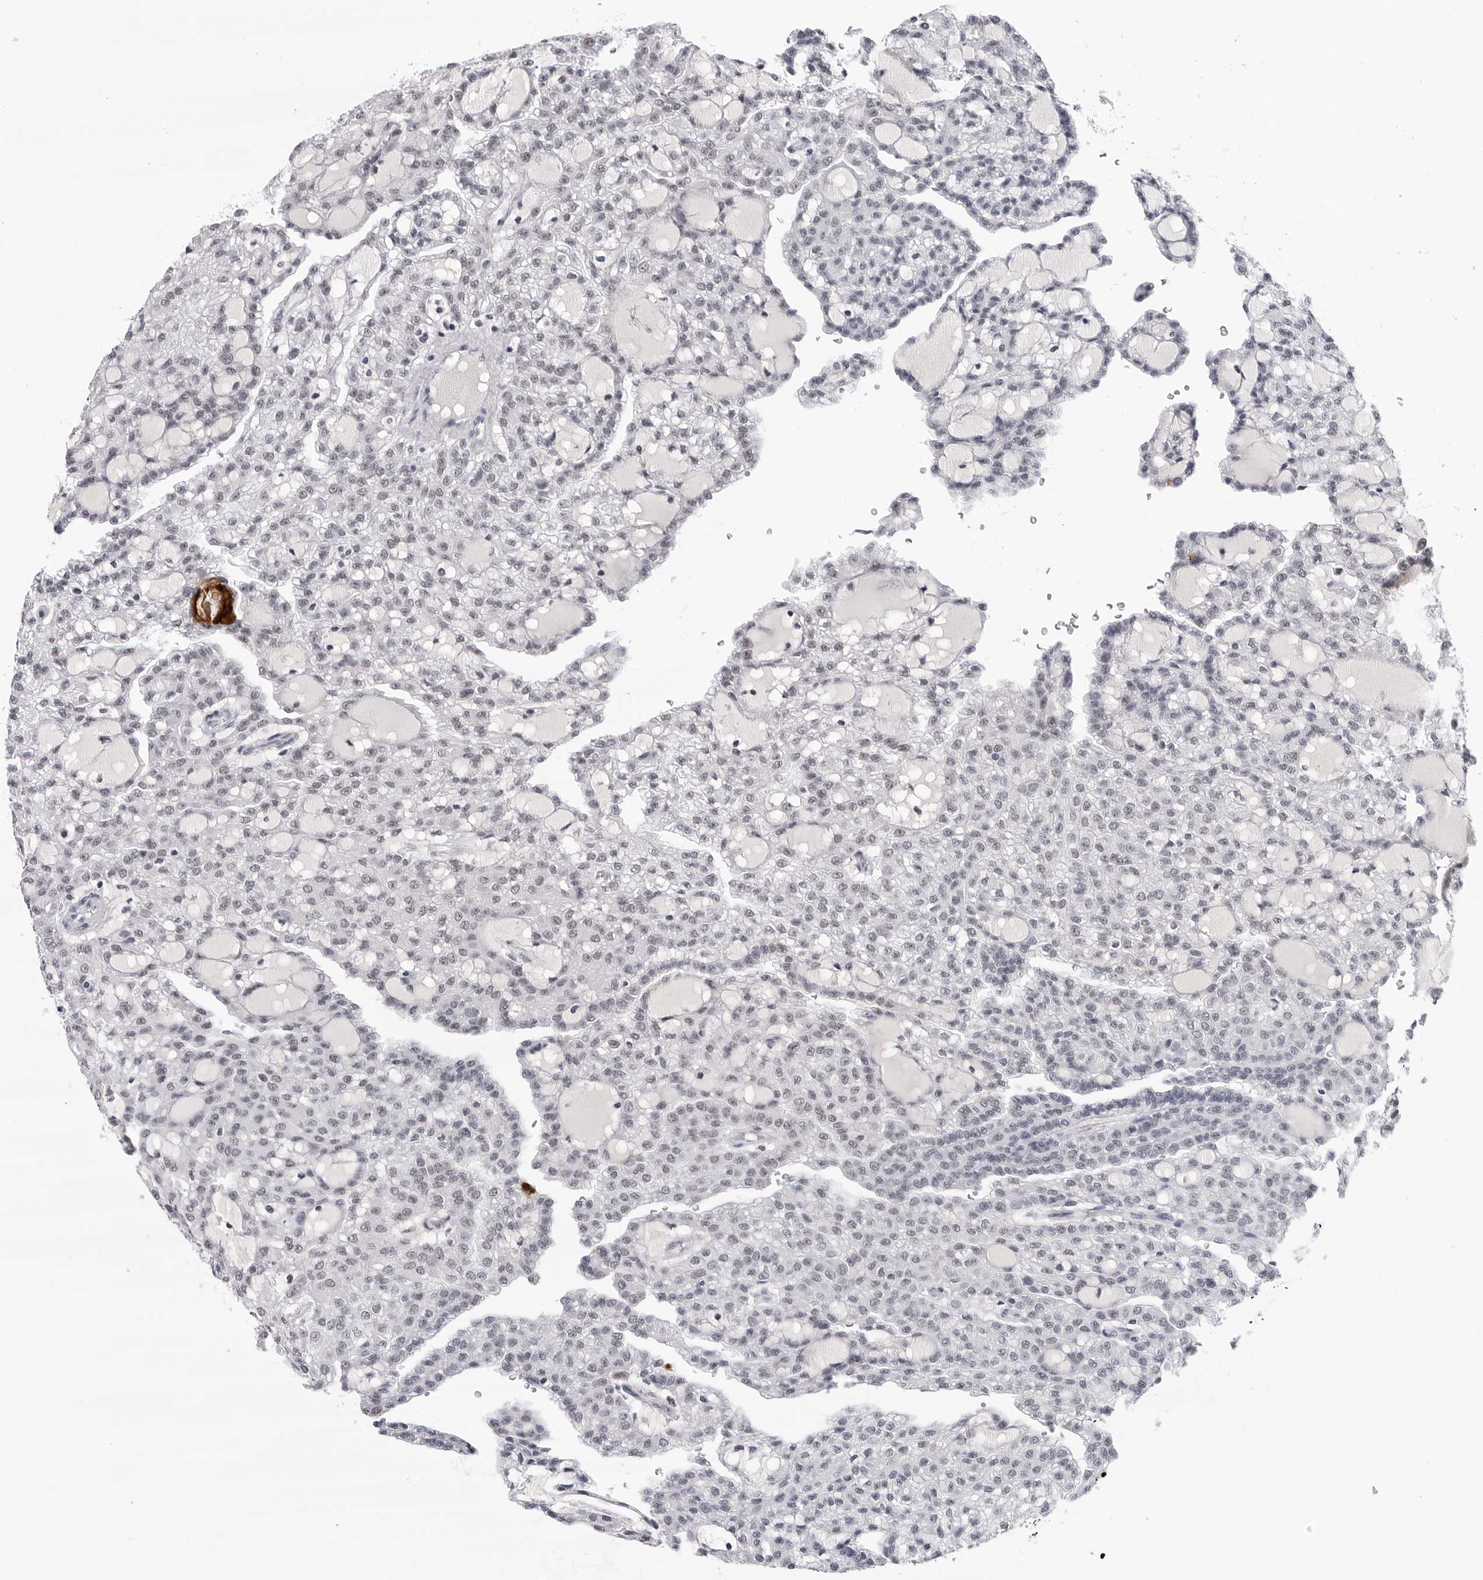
{"staining": {"intensity": "negative", "quantity": "none", "location": "none"}, "tissue": "renal cancer", "cell_type": "Tumor cells", "image_type": "cancer", "snomed": [{"axis": "morphology", "description": "Adenocarcinoma, NOS"}, {"axis": "topography", "description": "Kidney"}], "caption": "Immunohistochemistry image of neoplastic tissue: human renal cancer stained with DAB (3,3'-diaminobenzidine) shows no significant protein positivity in tumor cells.", "gene": "SF3B4", "patient": {"sex": "male", "age": 63}}